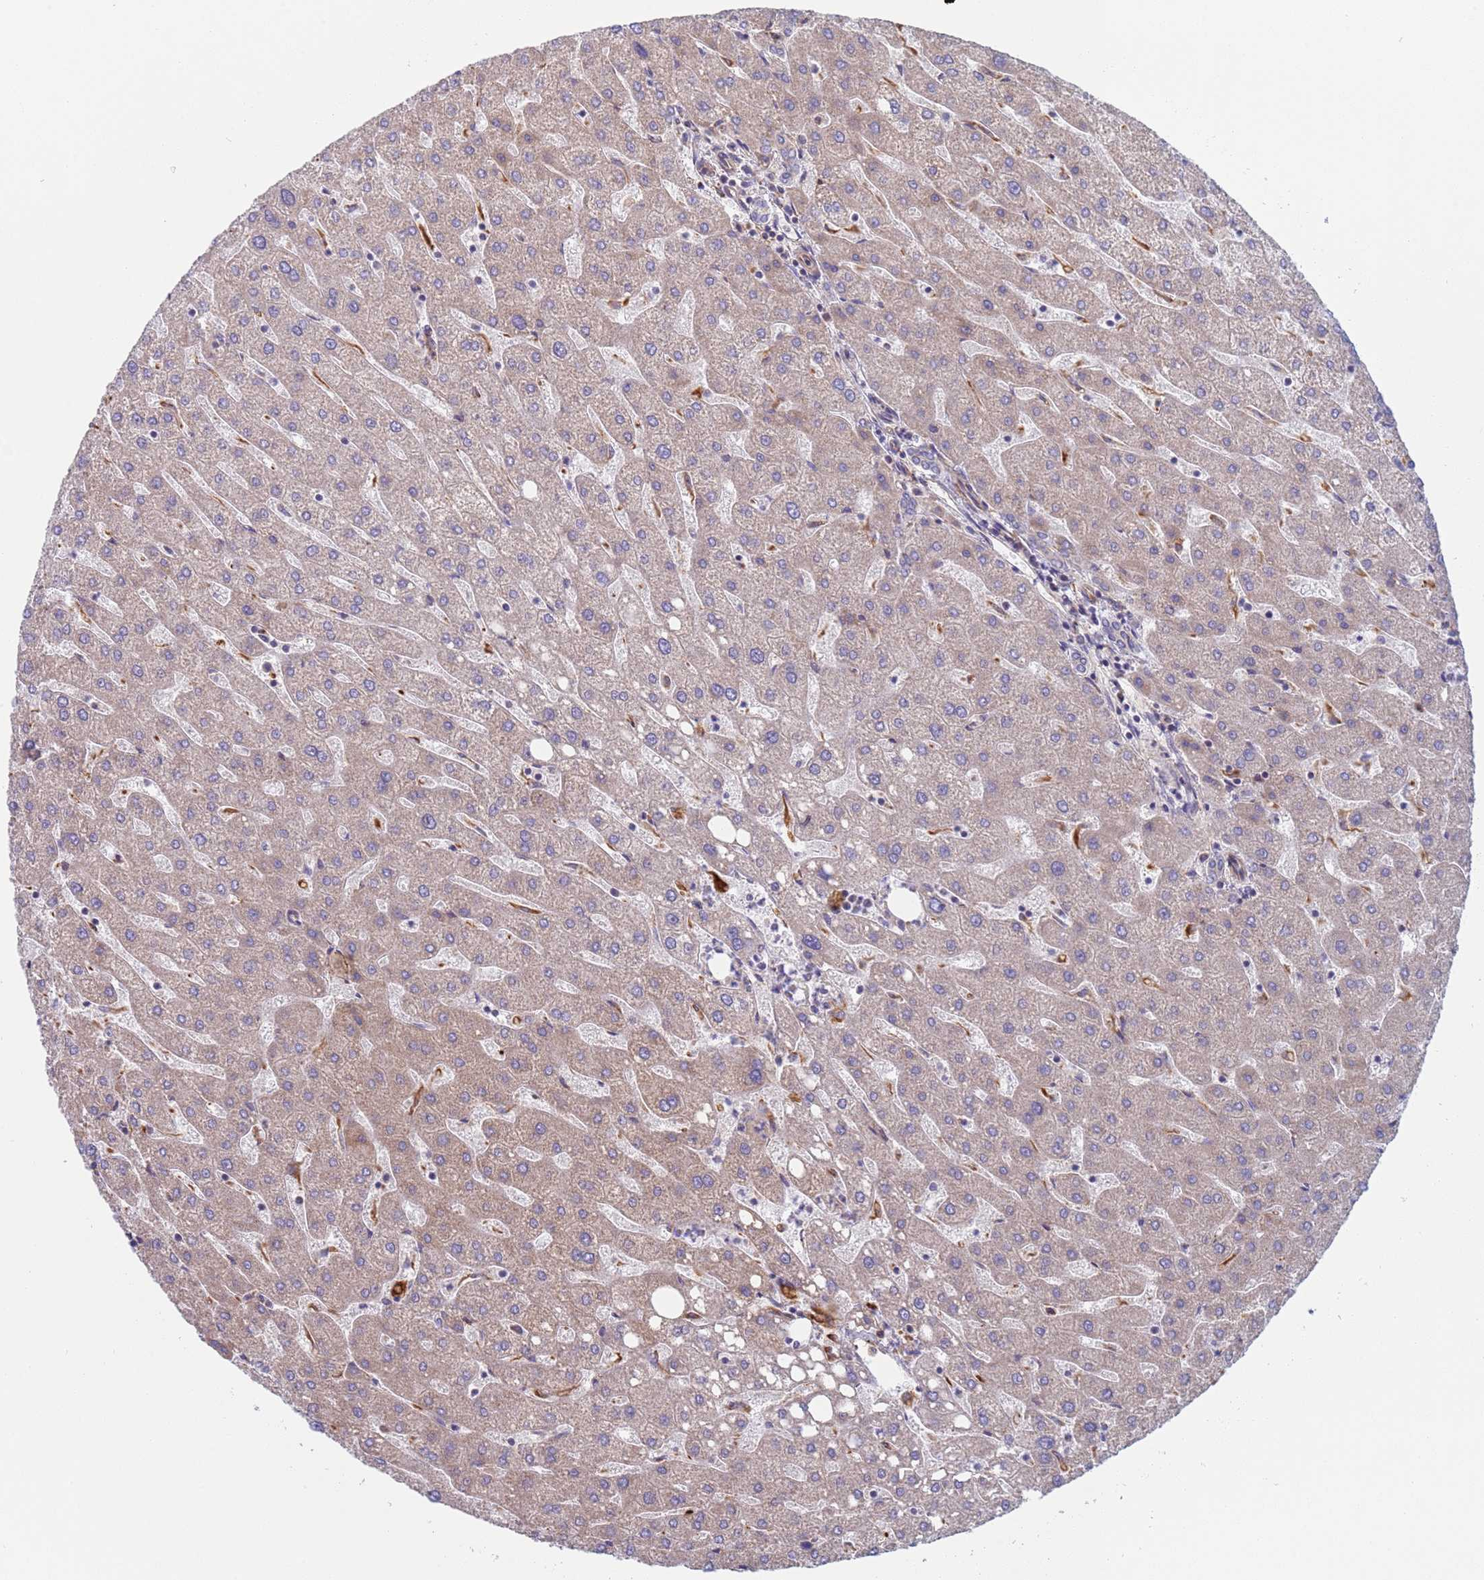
{"staining": {"intensity": "weak", "quantity": "25%-75%", "location": "cytoplasmic/membranous"}, "tissue": "liver", "cell_type": "Cholangiocytes", "image_type": "normal", "snomed": [{"axis": "morphology", "description": "Normal tissue, NOS"}, {"axis": "topography", "description": "Liver"}], "caption": "A high-resolution histopathology image shows immunohistochemistry (IHC) staining of unremarkable liver, which shows weak cytoplasmic/membranous staining in about 25%-75% of cholangiocytes. (DAB IHC, brown staining for protein, blue staining for nuclei).", "gene": "NUDT12", "patient": {"sex": "male", "age": 67}}